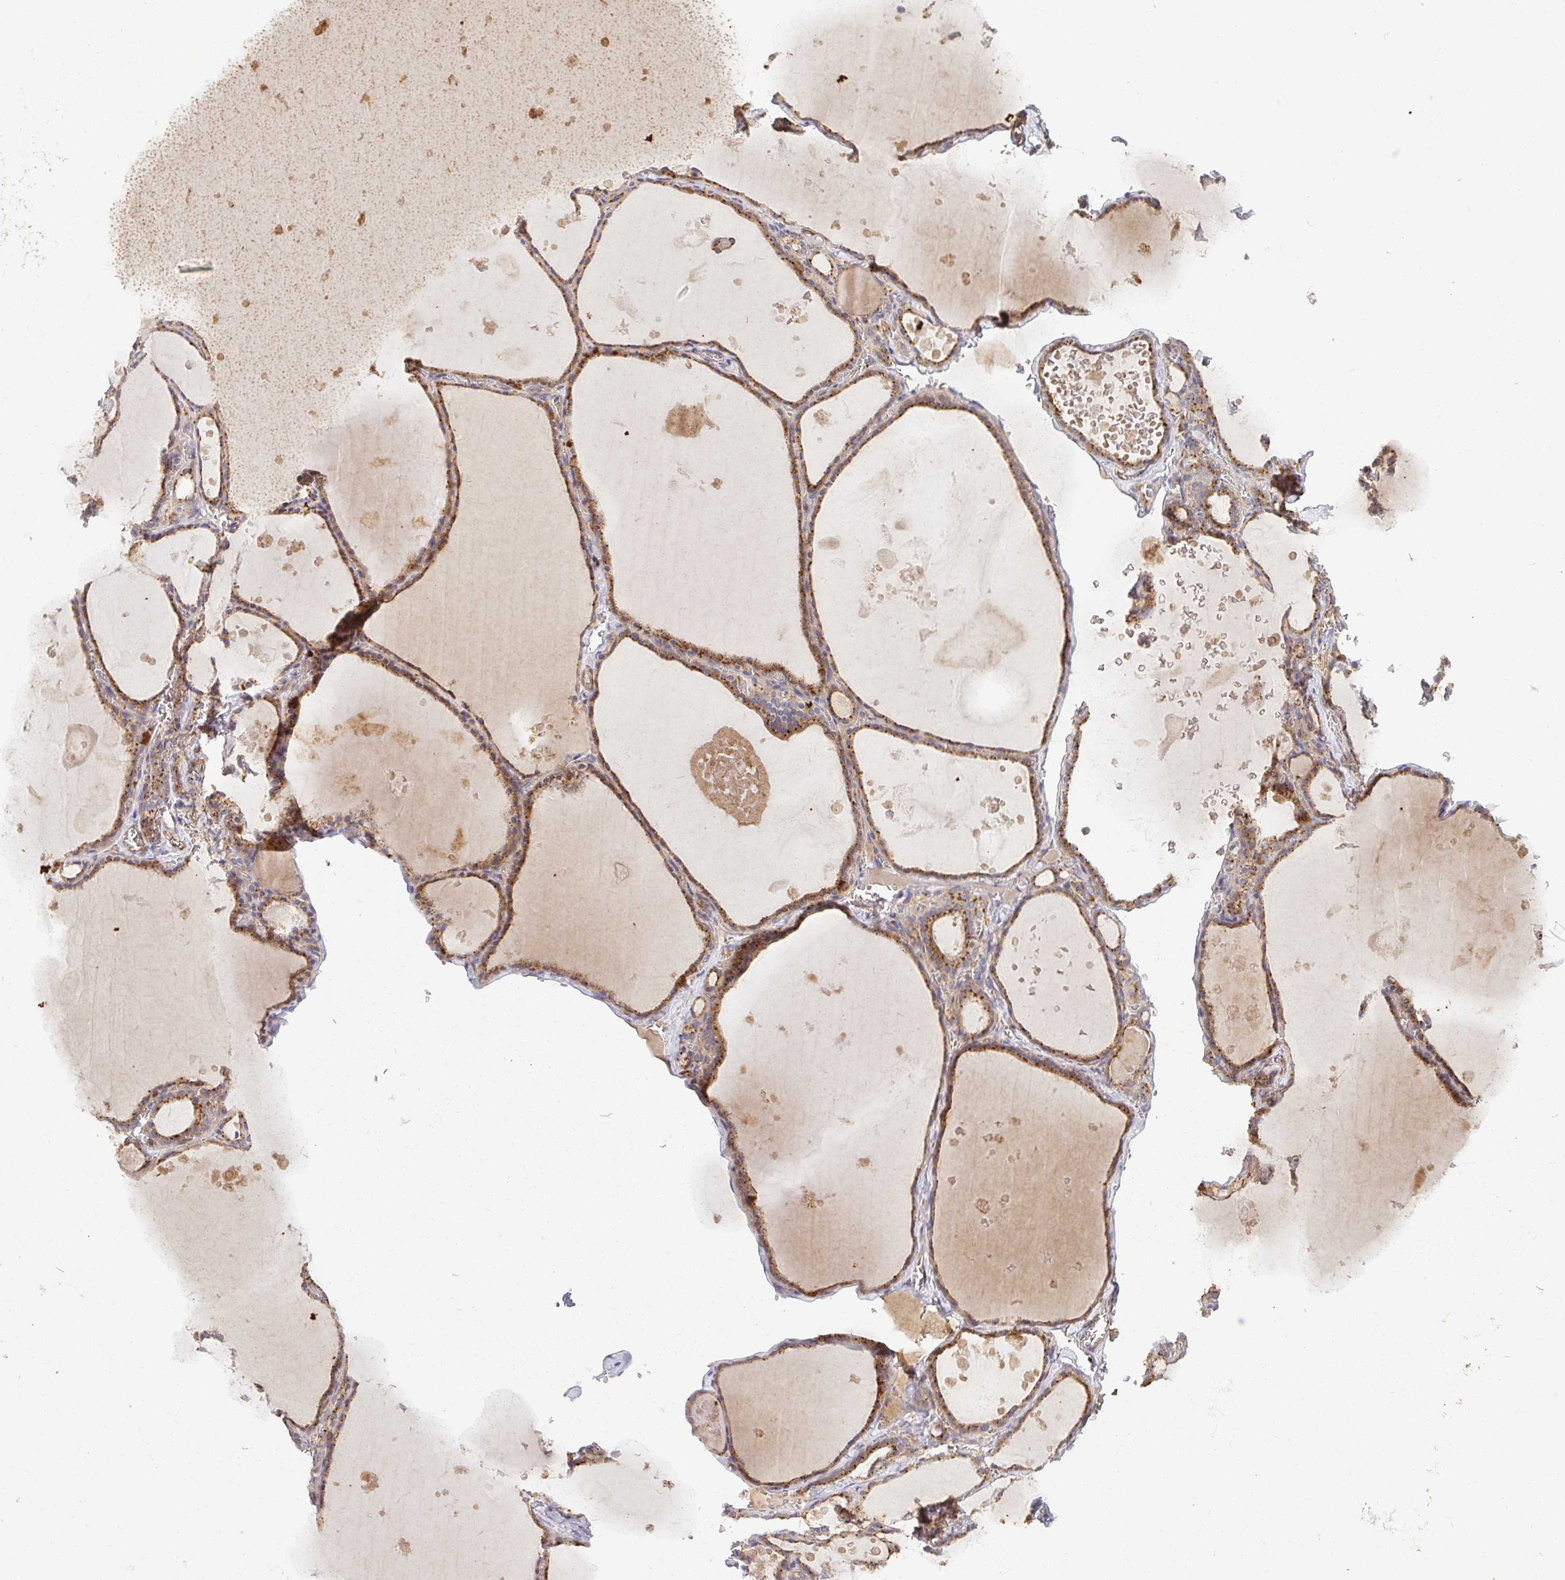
{"staining": {"intensity": "moderate", "quantity": ">75%", "location": "cytoplasmic/membranous"}, "tissue": "thyroid gland", "cell_type": "Glandular cells", "image_type": "normal", "snomed": [{"axis": "morphology", "description": "Normal tissue, NOS"}, {"axis": "topography", "description": "Thyroid gland"}], "caption": "Protein expression analysis of unremarkable human thyroid gland reveals moderate cytoplasmic/membranous staining in approximately >75% of glandular cells. The protein is stained brown, and the nuclei are stained in blue (DAB IHC with brightfield microscopy, high magnification).", "gene": "TM9SF4", "patient": {"sex": "male", "age": 56}}